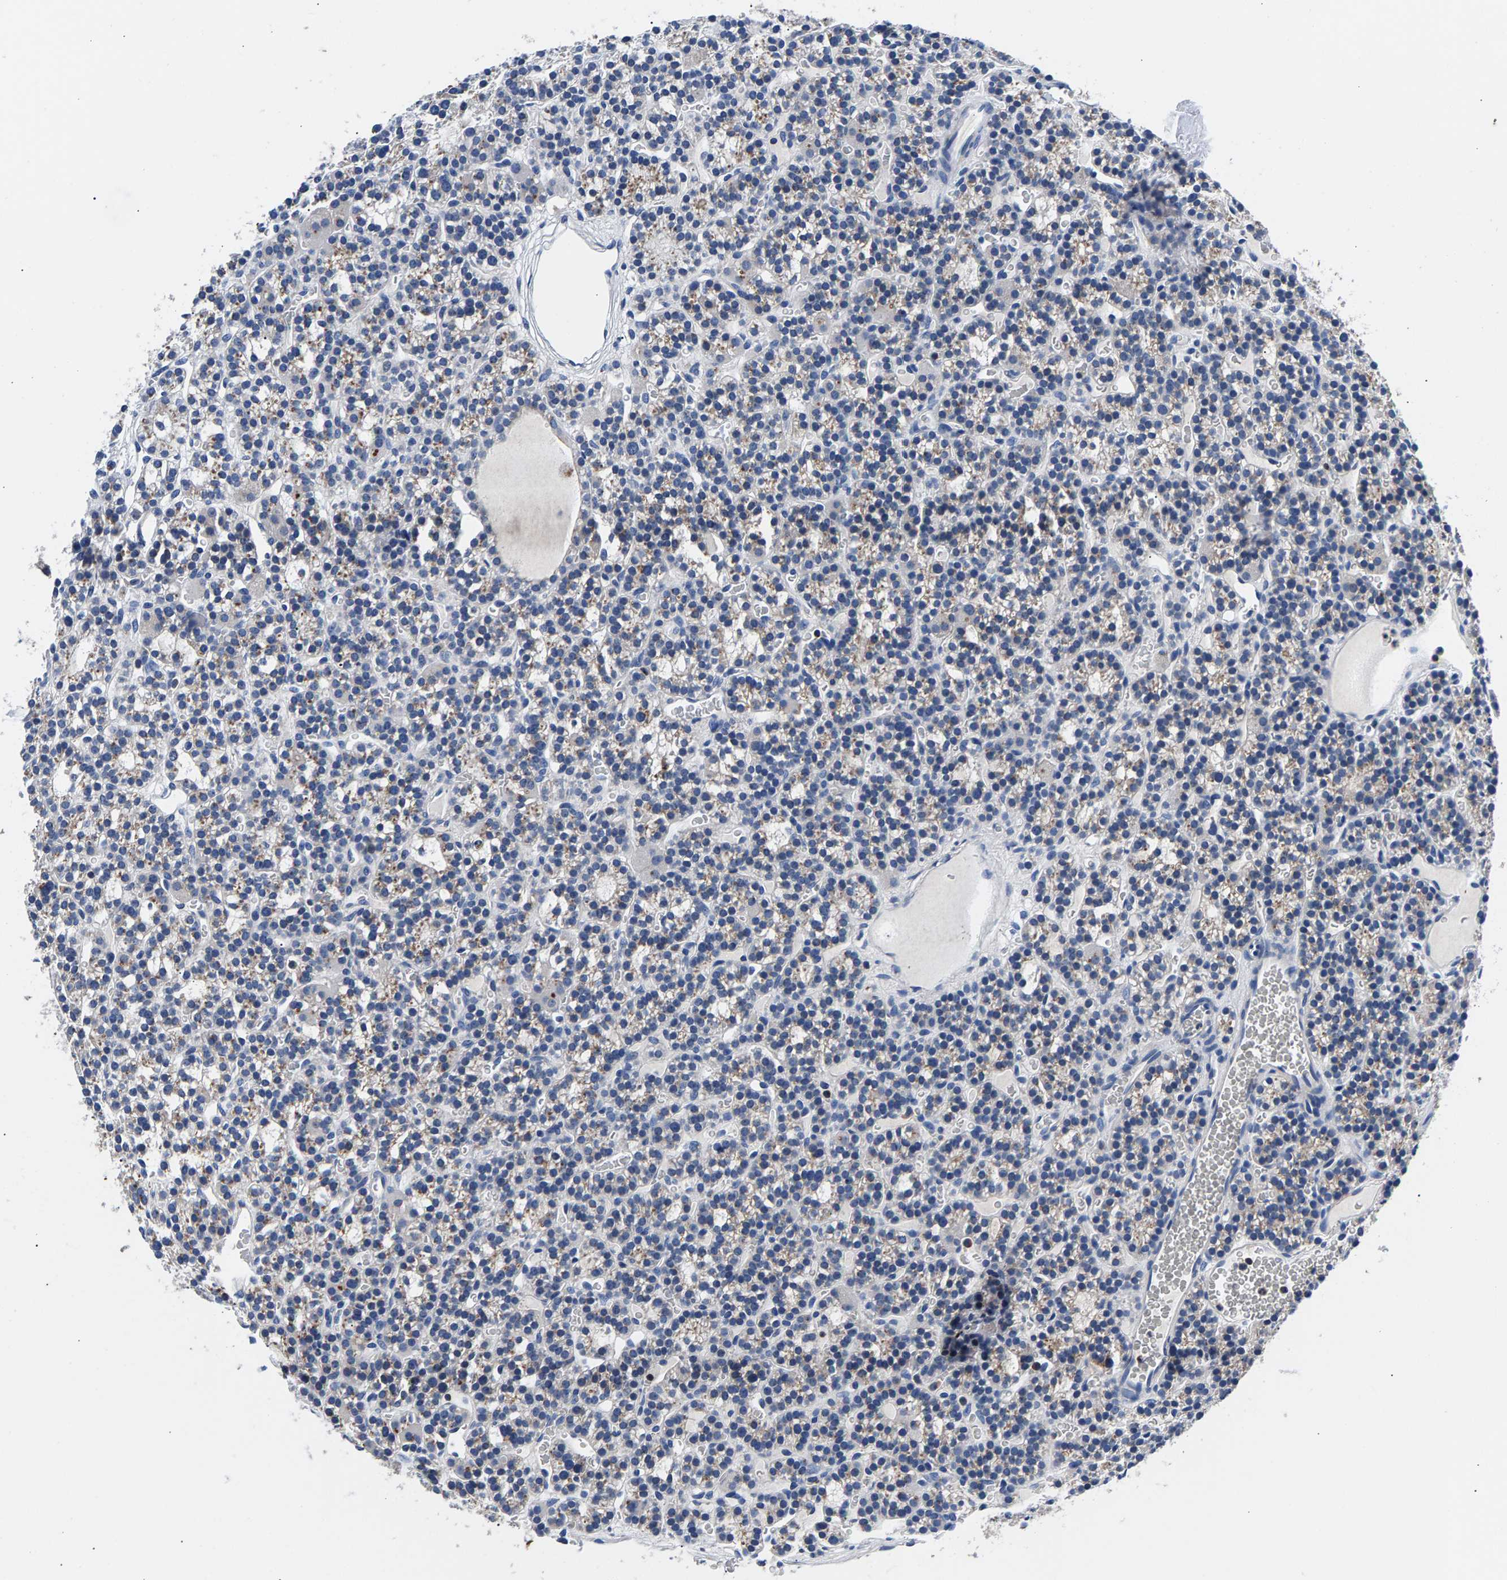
{"staining": {"intensity": "weak", "quantity": "<25%", "location": "cytoplasmic/membranous"}, "tissue": "parathyroid gland", "cell_type": "Glandular cells", "image_type": "normal", "snomed": [{"axis": "morphology", "description": "Normal tissue, NOS"}, {"axis": "morphology", "description": "Adenoma, NOS"}, {"axis": "topography", "description": "Parathyroid gland"}], "caption": "Parathyroid gland was stained to show a protein in brown. There is no significant positivity in glandular cells. (Brightfield microscopy of DAB IHC at high magnification).", "gene": "PHF24", "patient": {"sex": "female", "age": 58}}